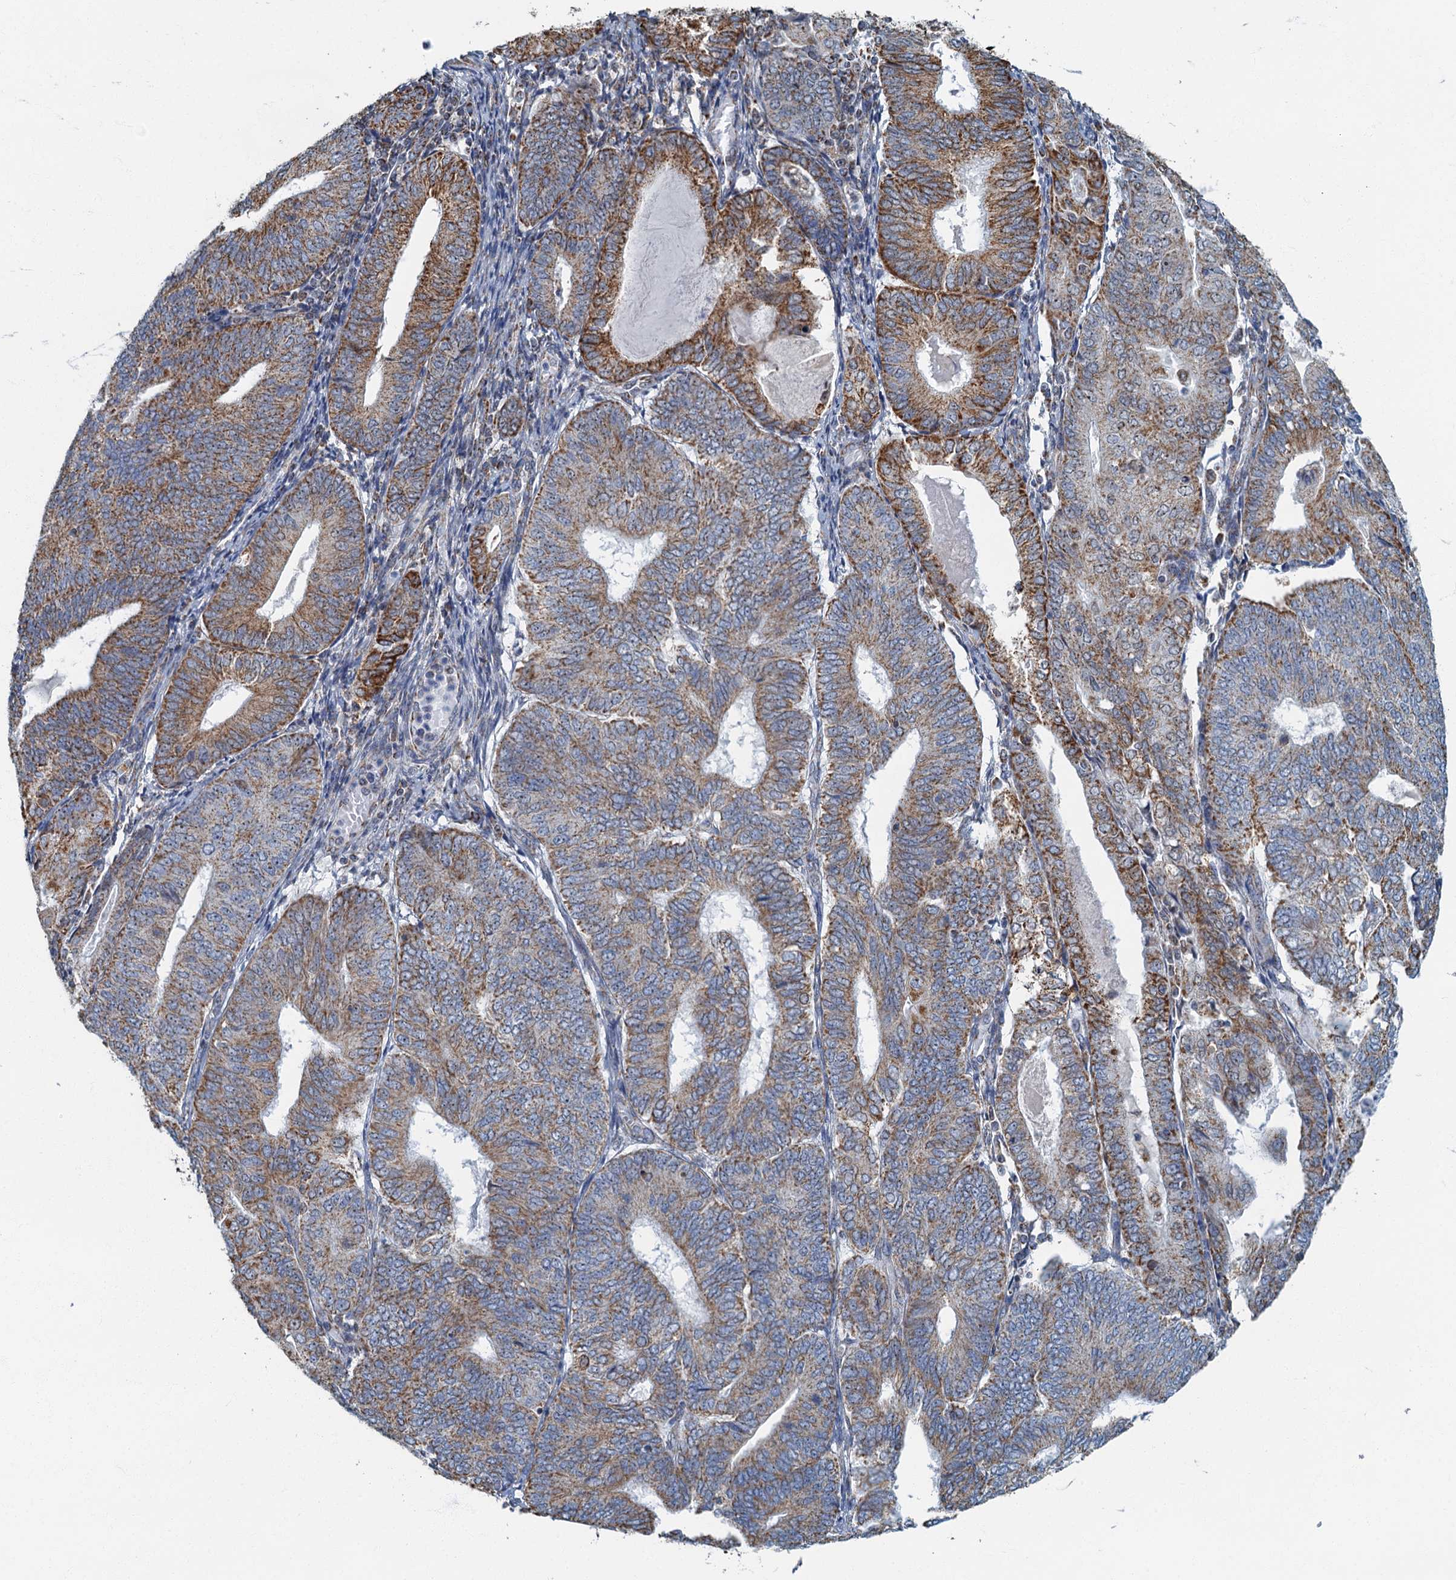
{"staining": {"intensity": "moderate", "quantity": ">75%", "location": "cytoplasmic/membranous"}, "tissue": "endometrial cancer", "cell_type": "Tumor cells", "image_type": "cancer", "snomed": [{"axis": "morphology", "description": "Adenocarcinoma, NOS"}, {"axis": "topography", "description": "Endometrium"}], "caption": "This is a photomicrograph of IHC staining of endometrial cancer, which shows moderate staining in the cytoplasmic/membranous of tumor cells.", "gene": "RAD9B", "patient": {"sex": "female", "age": 81}}